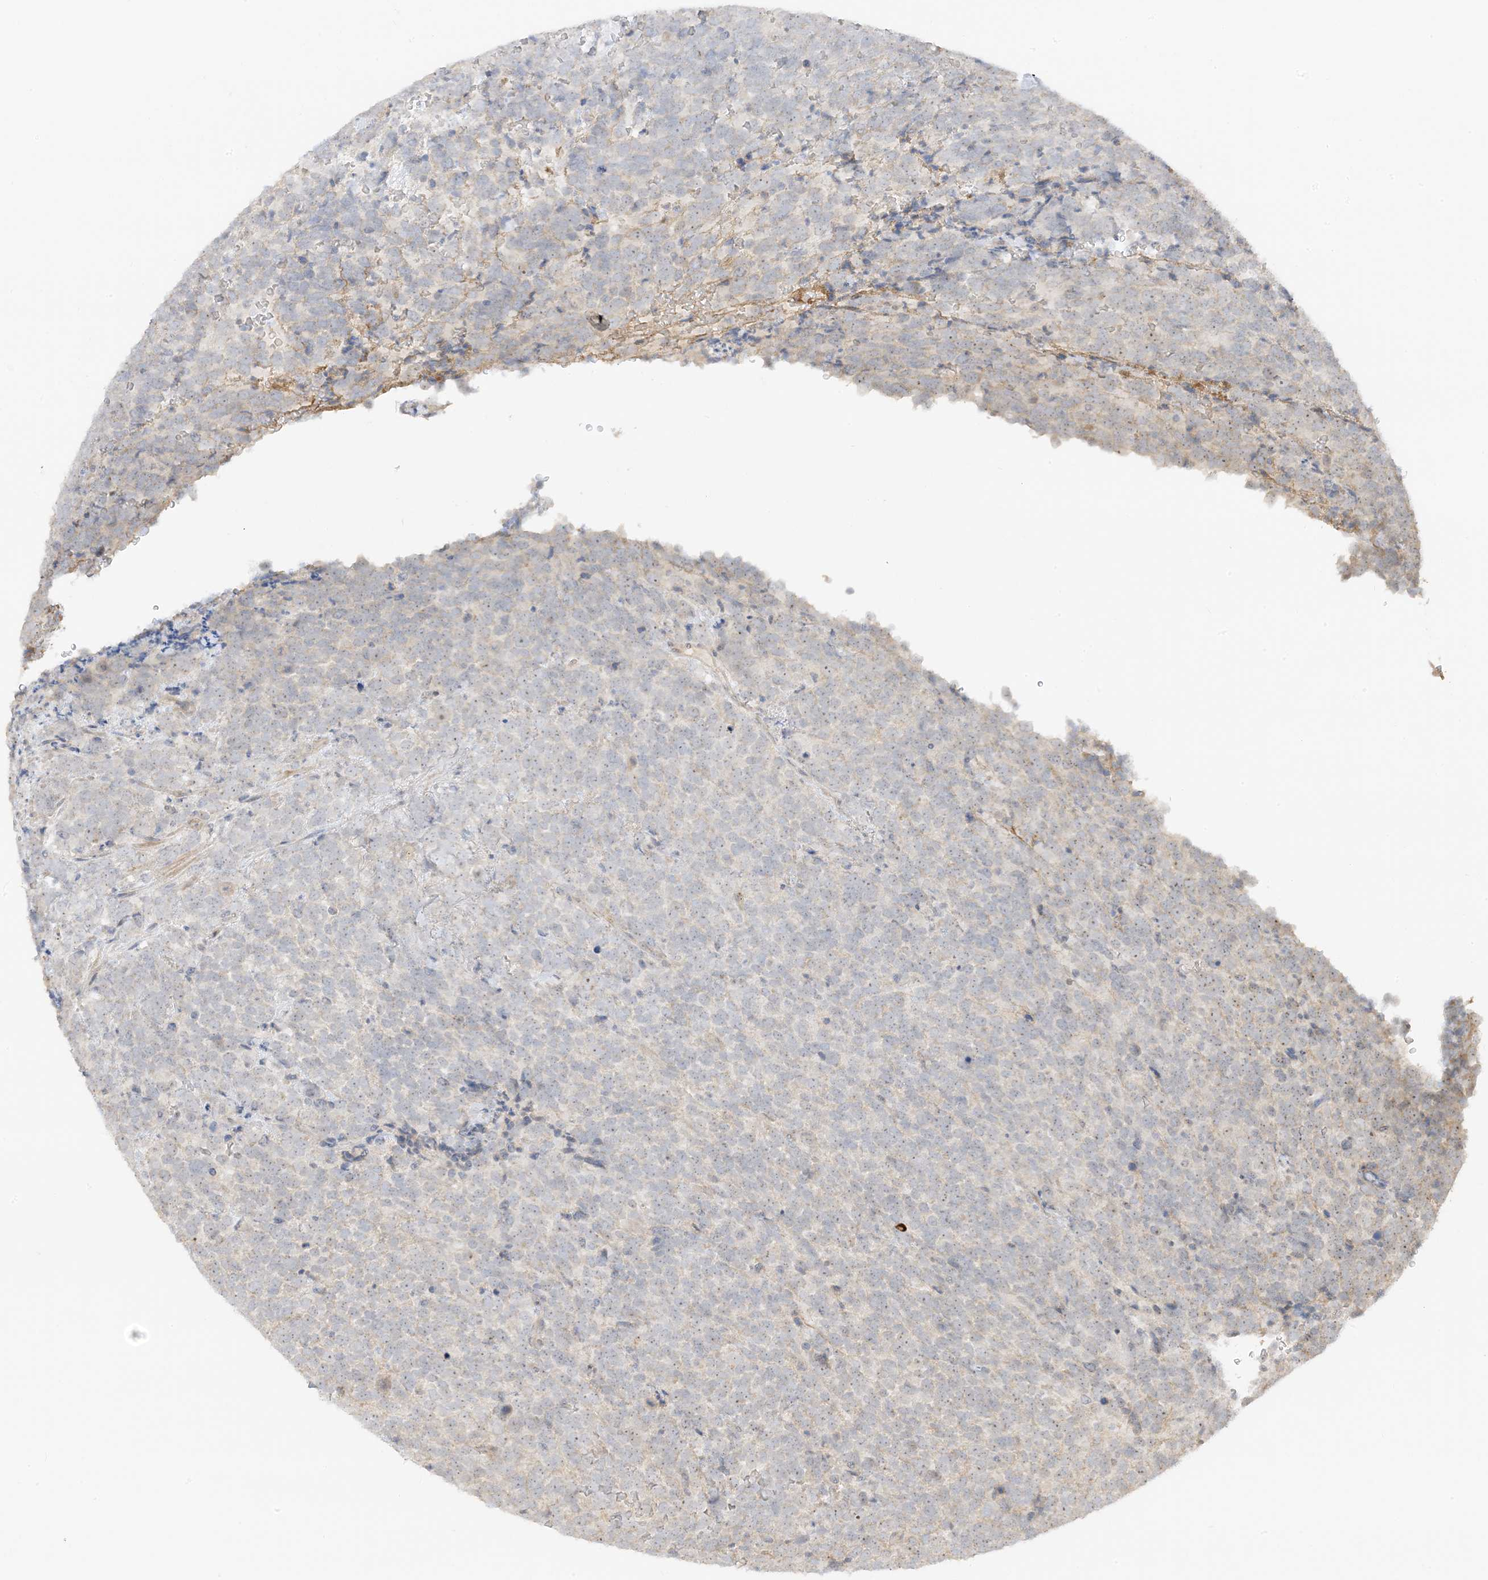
{"staining": {"intensity": "negative", "quantity": "none", "location": "none"}, "tissue": "urothelial cancer", "cell_type": "Tumor cells", "image_type": "cancer", "snomed": [{"axis": "morphology", "description": "Urothelial carcinoma, High grade"}, {"axis": "topography", "description": "Urinary bladder"}], "caption": "Human urothelial cancer stained for a protein using IHC demonstrates no positivity in tumor cells.", "gene": "ETAA1", "patient": {"sex": "female", "age": 82}}